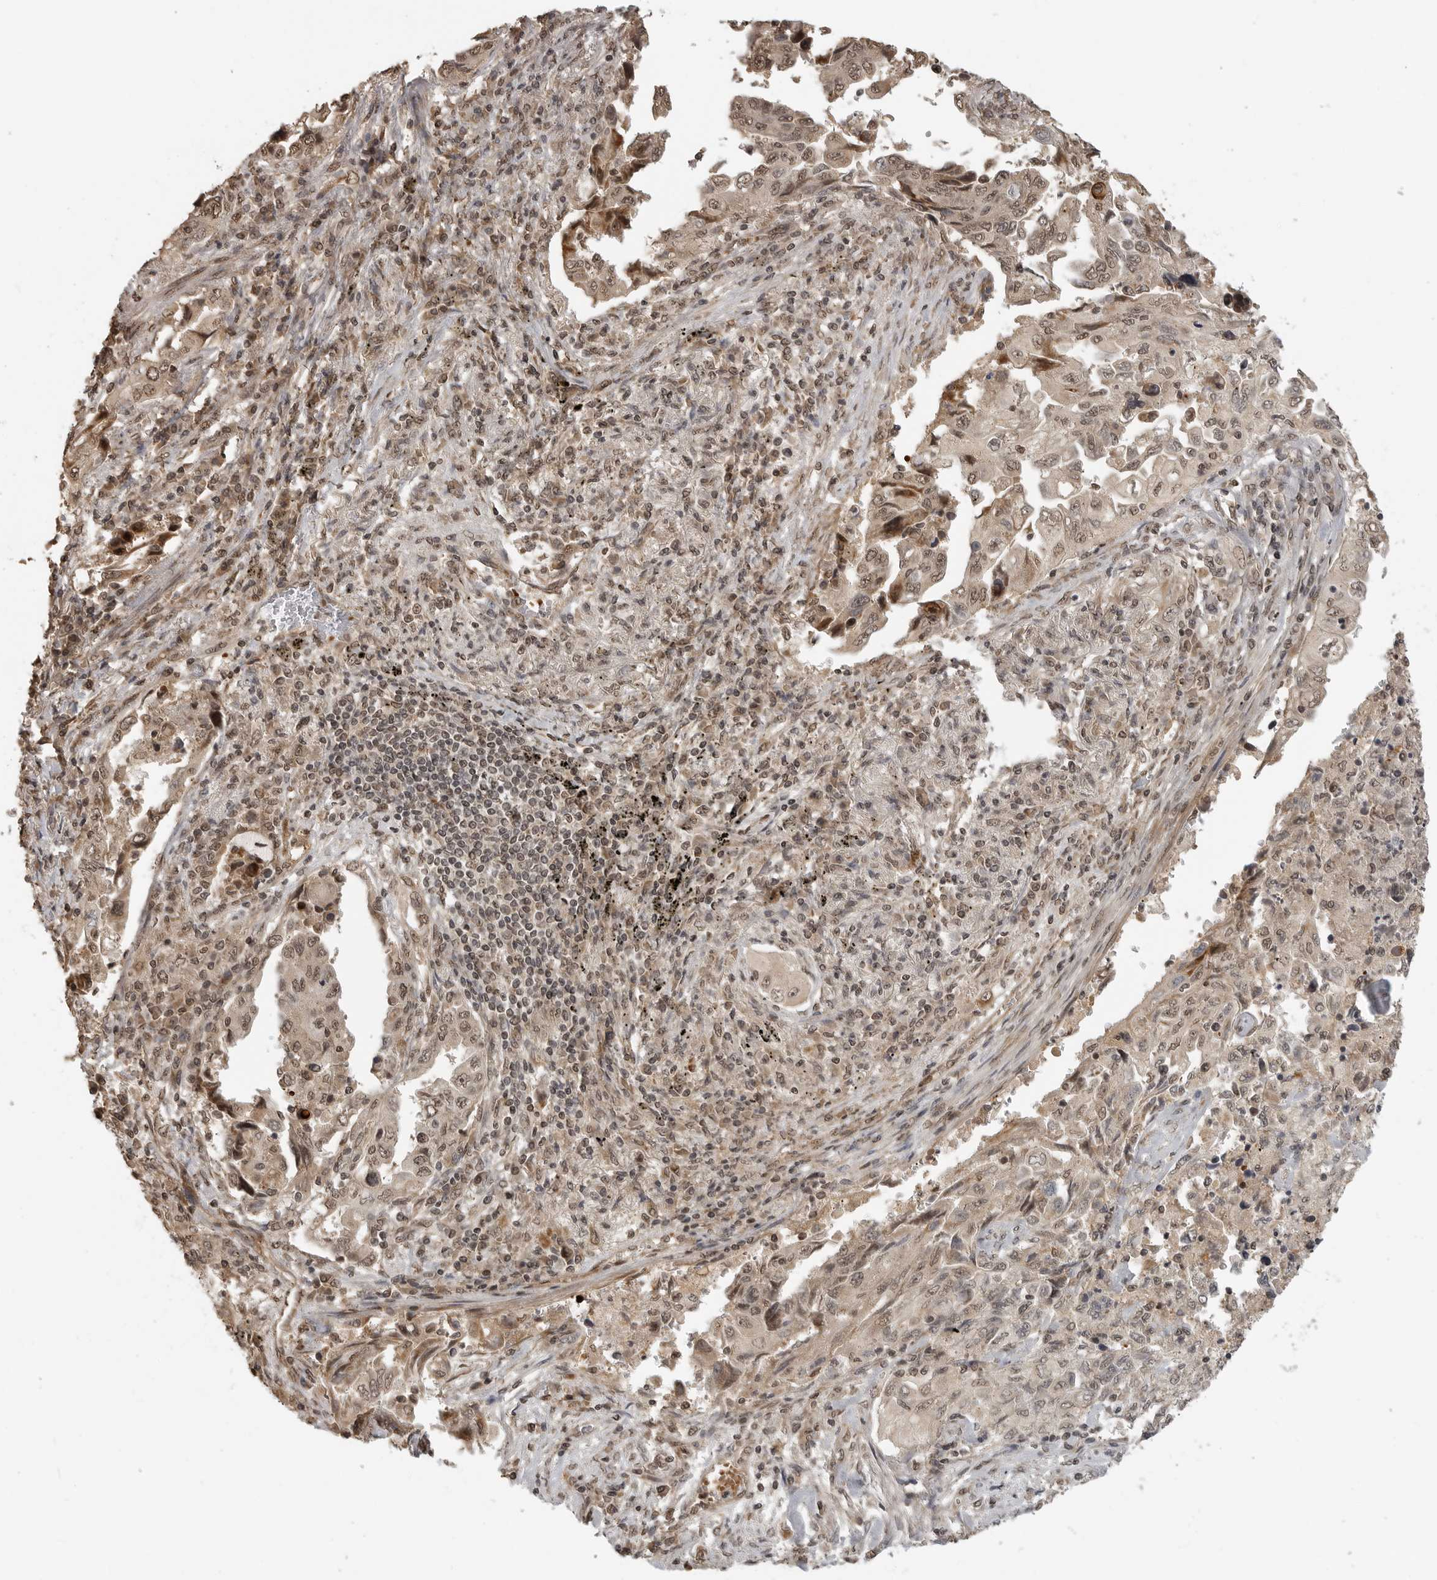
{"staining": {"intensity": "weak", "quantity": ">75%", "location": "nuclear"}, "tissue": "lung cancer", "cell_type": "Tumor cells", "image_type": "cancer", "snomed": [{"axis": "morphology", "description": "Adenocarcinoma, NOS"}, {"axis": "topography", "description": "Lung"}], "caption": "Protein staining exhibits weak nuclear positivity in about >75% of tumor cells in lung cancer (adenocarcinoma). The protein is stained brown, and the nuclei are stained in blue (DAB (3,3'-diaminobenzidine) IHC with brightfield microscopy, high magnification).", "gene": "CLOCK", "patient": {"sex": "female", "age": 51}}